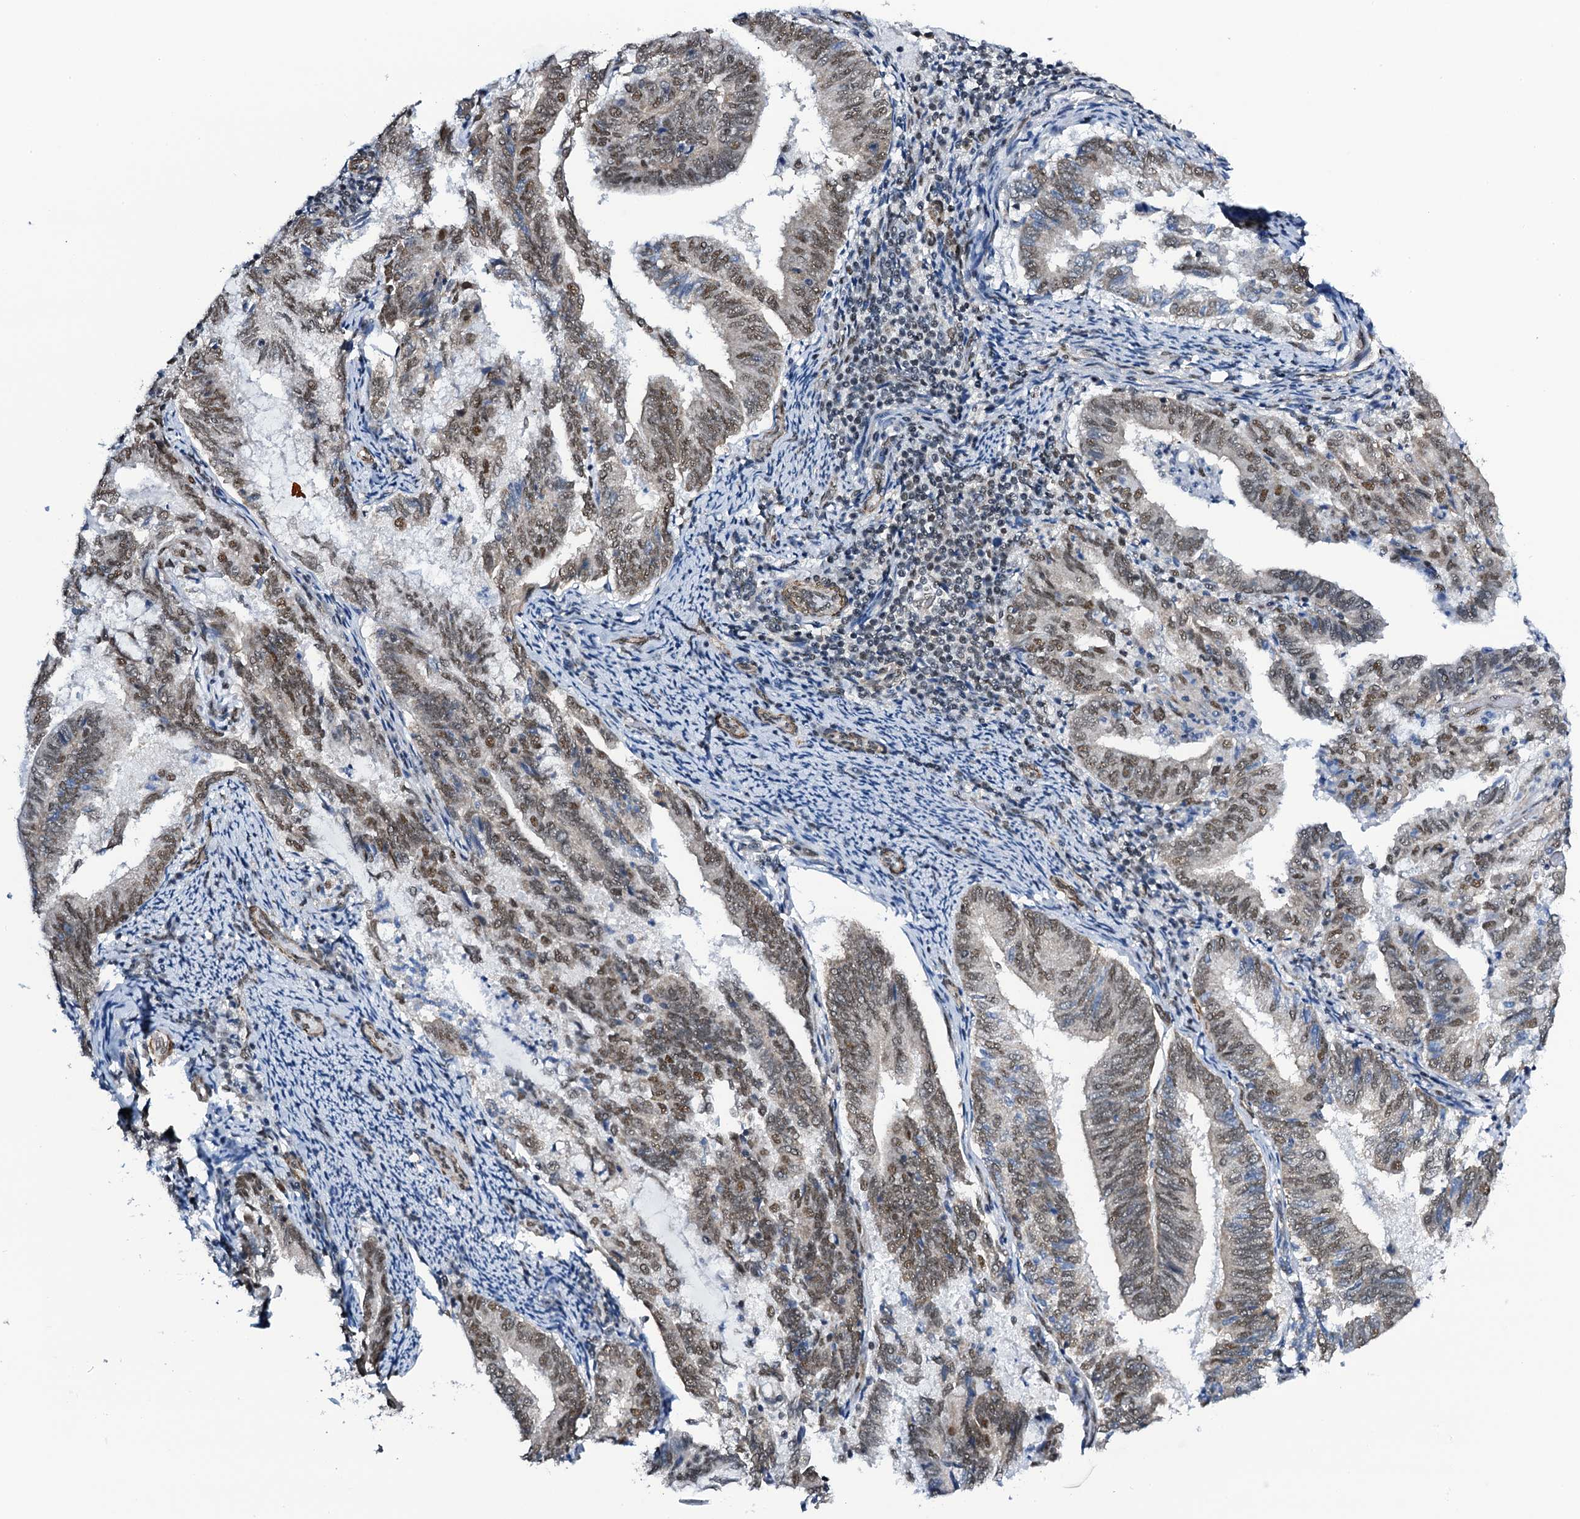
{"staining": {"intensity": "moderate", "quantity": ">75%", "location": "nuclear"}, "tissue": "endometrial cancer", "cell_type": "Tumor cells", "image_type": "cancer", "snomed": [{"axis": "morphology", "description": "Adenocarcinoma, NOS"}, {"axis": "topography", "description": "Endometrium"}], "caption": "Protein staining by immunohistochemistry (IHC) reveals moderate nuclear expression in approximately >75% of tumor cells in adenocarcinoma (endometrial).", "gene": "CWC15", "patient": {"sex": "female", "age": 80}}